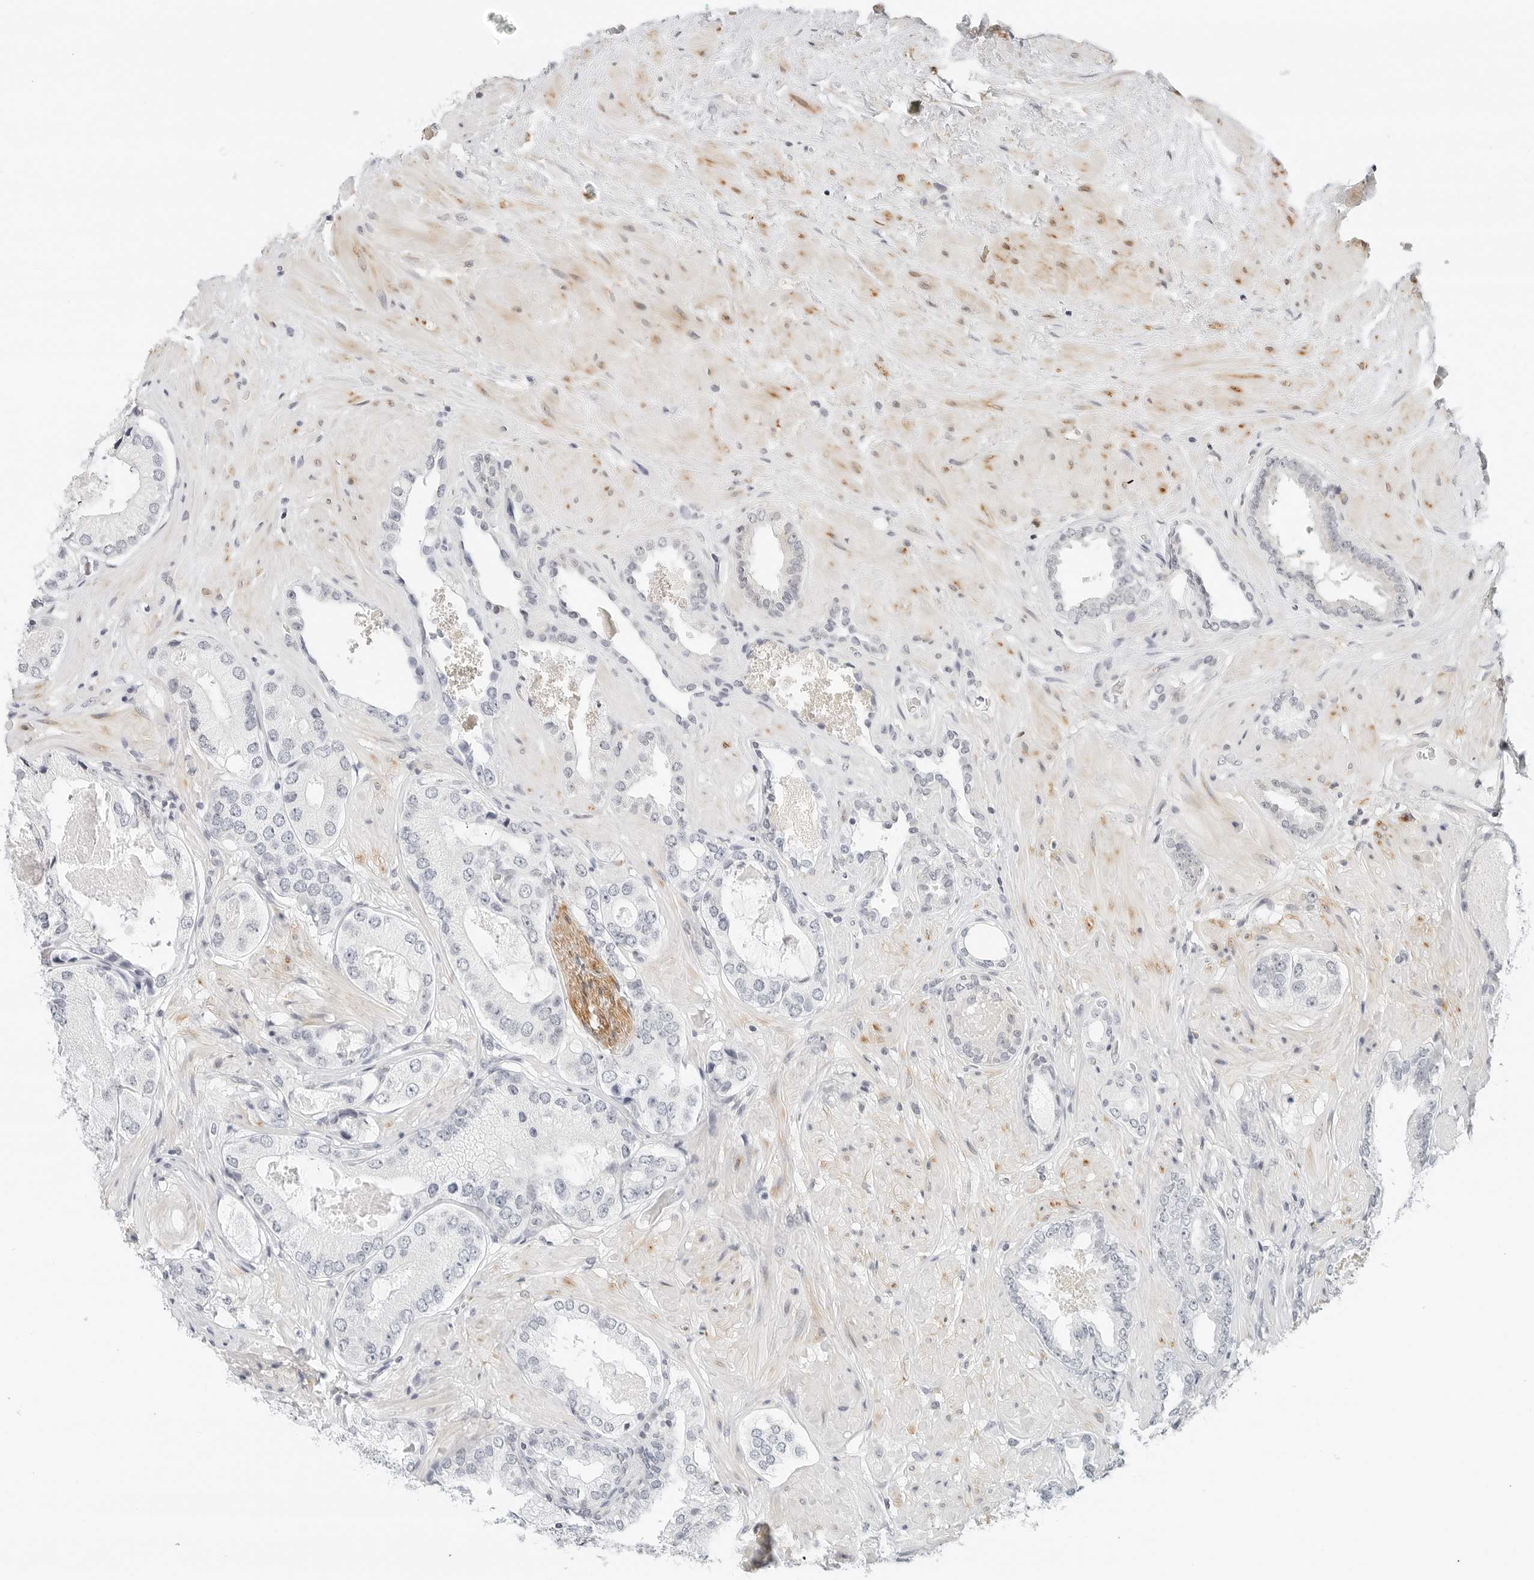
{"staining": {"intensity": "negative", "quantity": "none", "location": "none"}, "tissue": "prostate cancer", "cell_type": "Tumor cells", "image_type": "cancer", "snomed": [{"axis": "morphology", "description": "Adenocarcinoma, High grade"}, {"axis": "topography", "description": "Prostate"}], "caption": "Tumor cells are negative for brown protein staining in prostate high-grade adenocarcinoma.", "gene": "PARP10", "patient": {"sex": "male", "age": 59}}